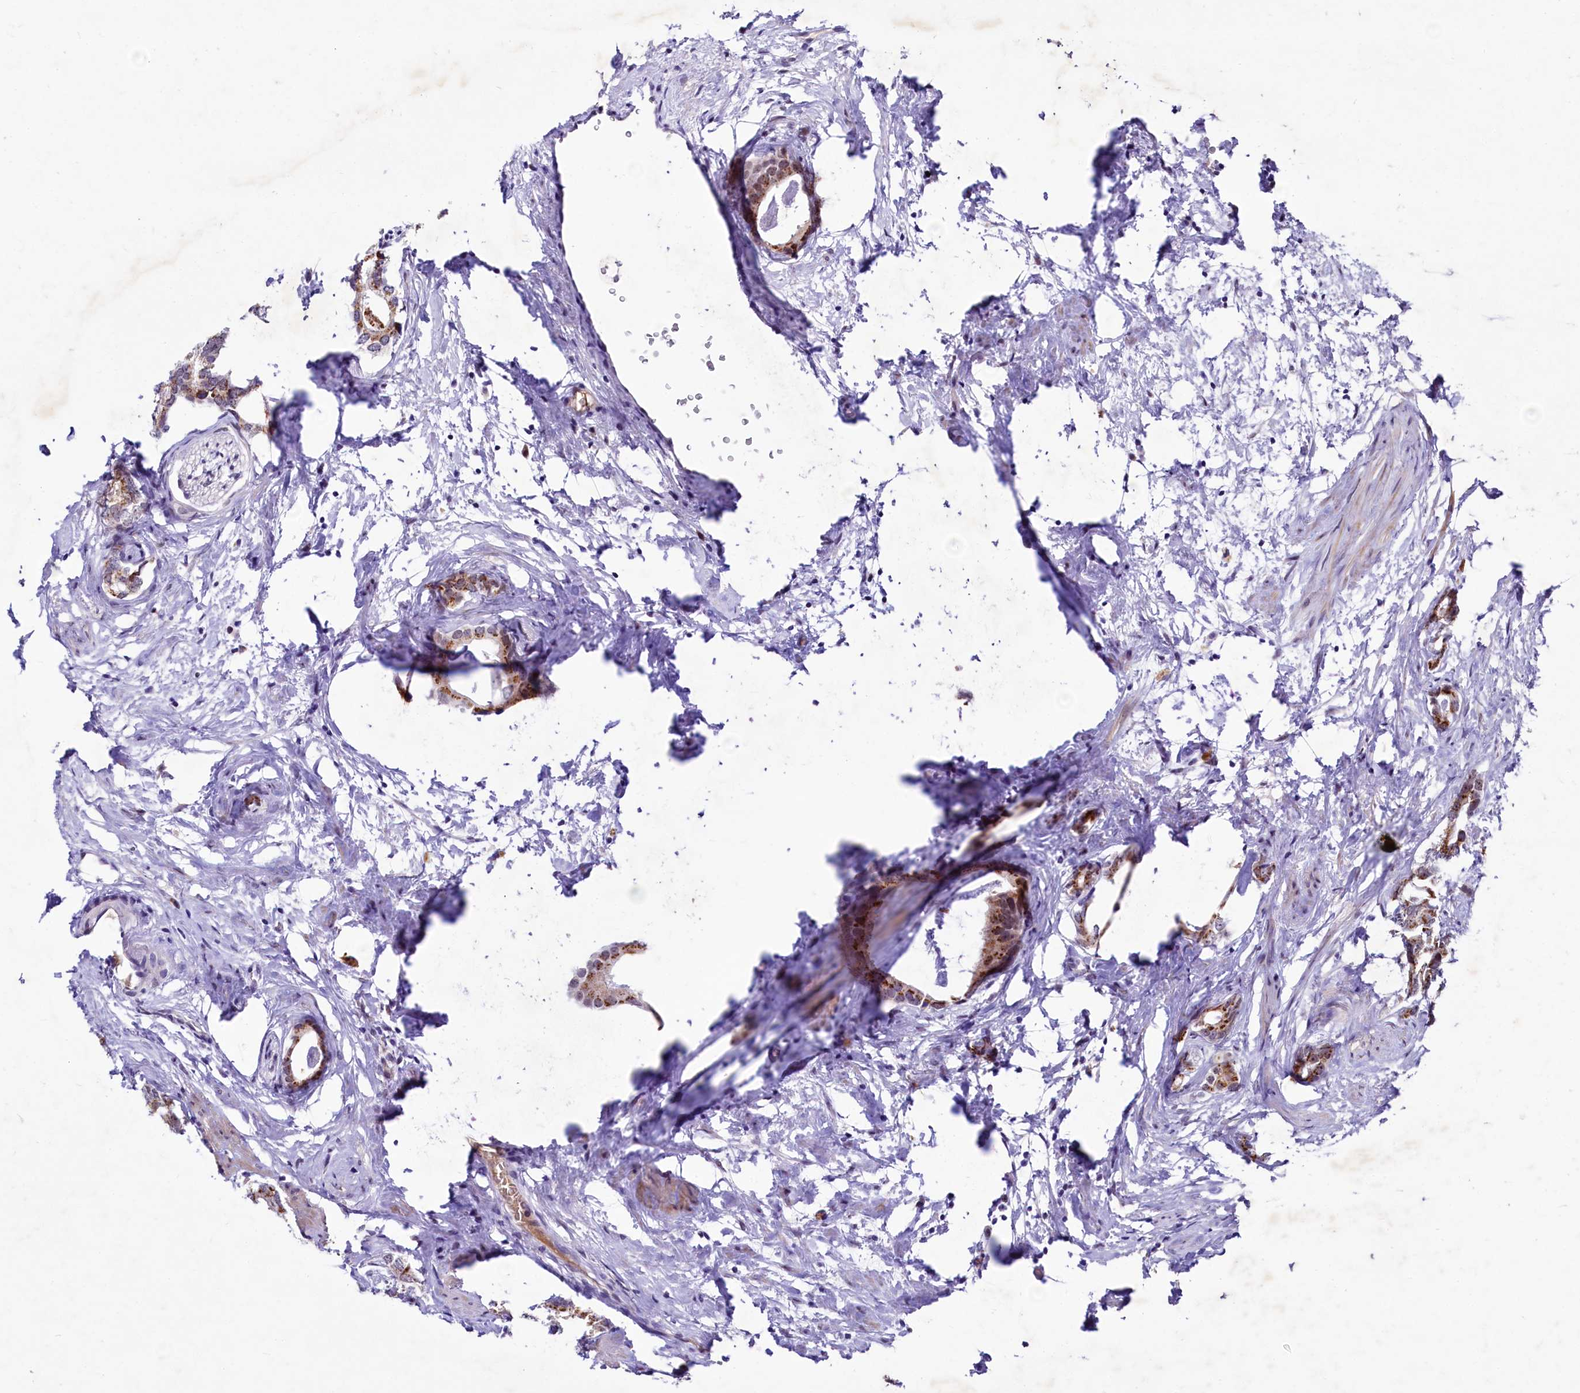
{"staining": {"intensity": "moderate", "quantity": ">75%", "location": "cytoplasmic/membranous,nuclear"}, "tissue": "prostate cancer", "cell_type": "Tumor cells", "image_type": "cancer", "snomed": [{"axis": "morphology", "description": "Adenocarcinoma, Low grade"}, {"axis": "topography", "description": "Prostate"}], "caption": "Moderate cytoplasmic/membranous and nuclear protein expression is appreciated in approximately >75% of tumor cells in prostate cancer. The protein of interest is stained brown, and the nuclei are stained in blue (DAB (3,3'-diaminobenzidine) IHC with brightfield microscopy, high magnification).", "gene": "LEUTX", "patient": {"sex": "male", "age": 63}}